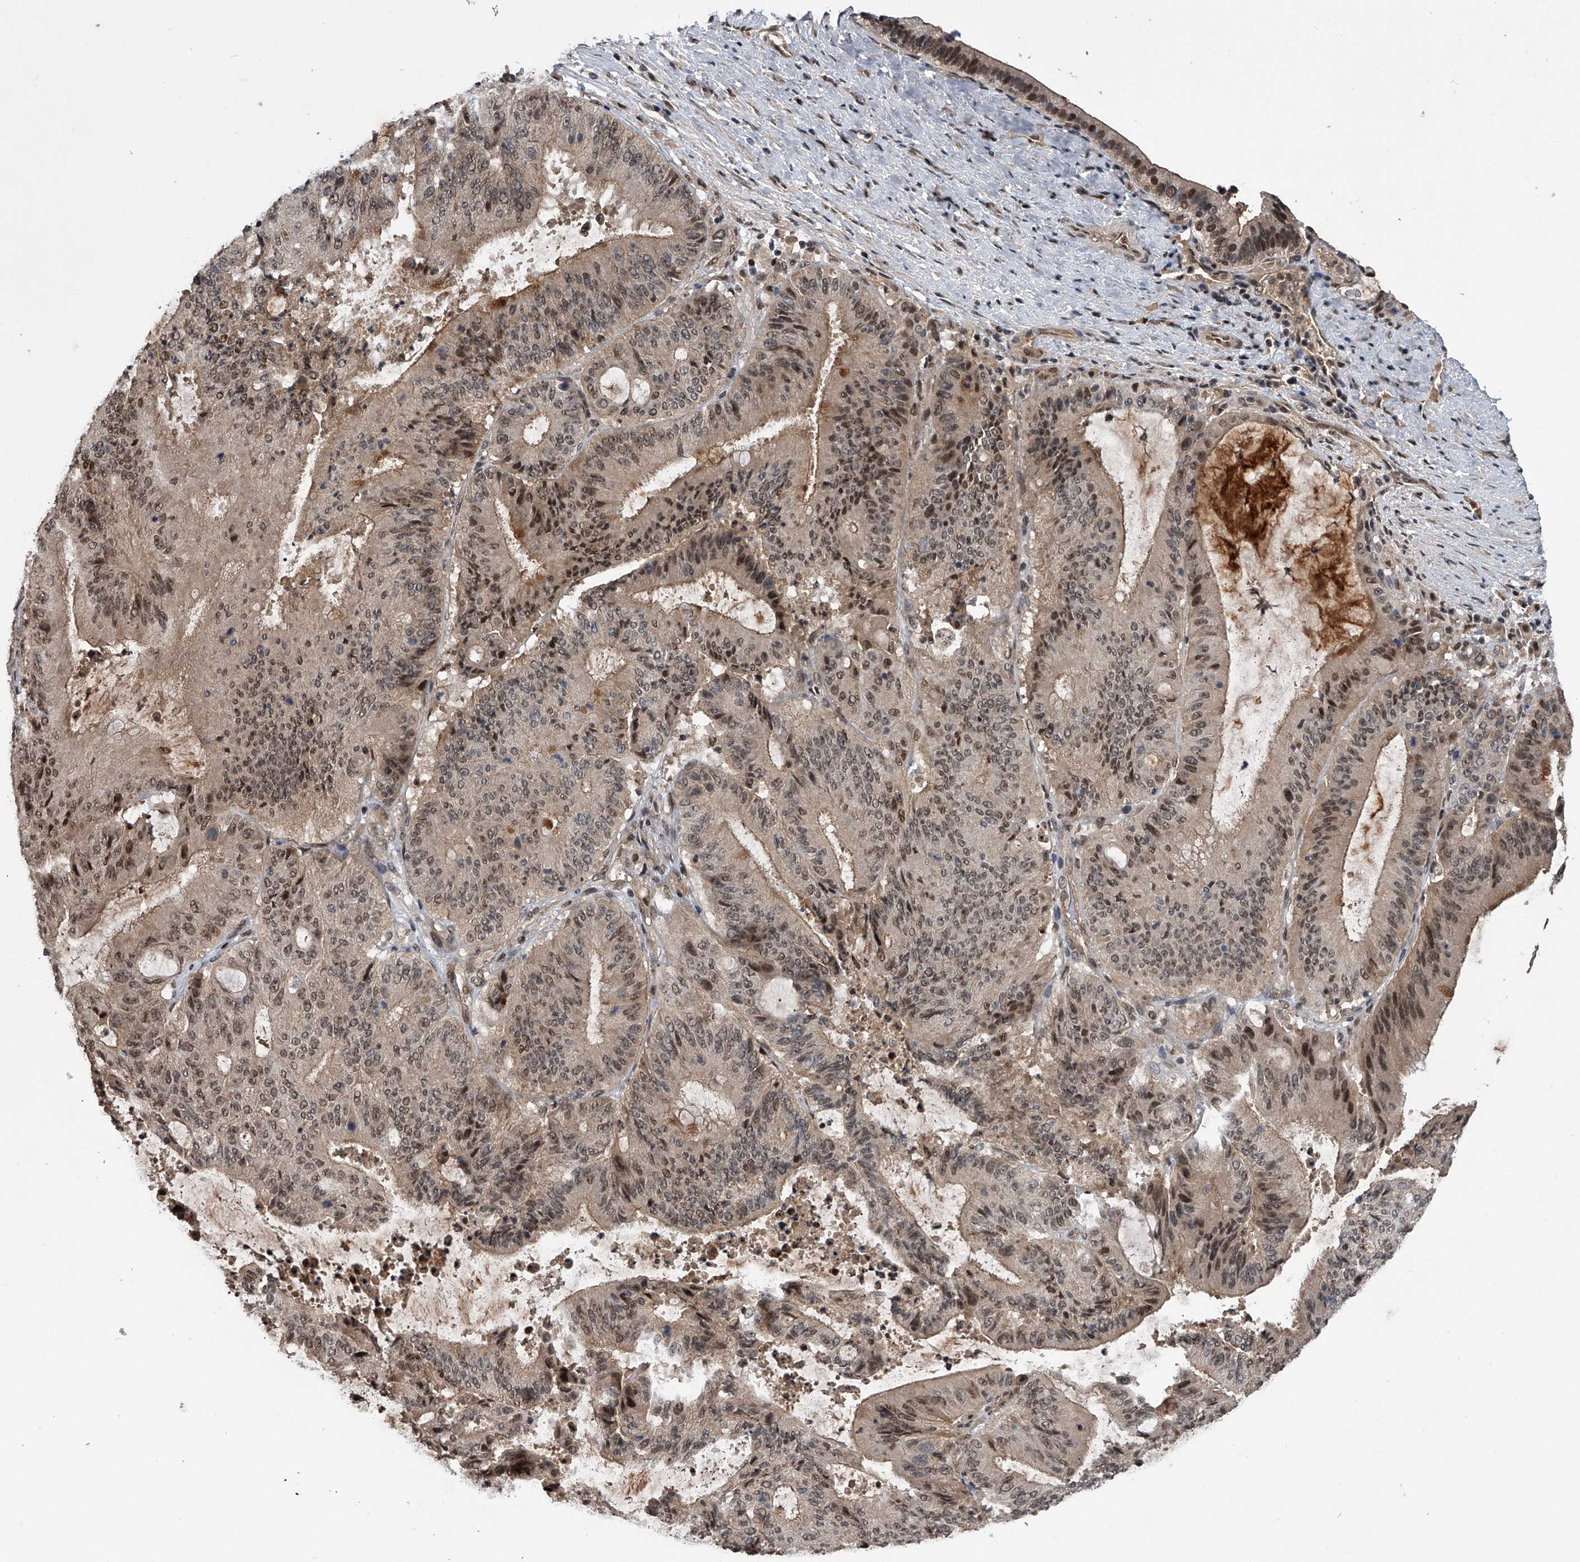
{"staining": {"intensity": "weak", "quantity": ">75%", "location": "cytoplasmic/membranous,nuclear"}, "tissue": "liver cancer", "cell_type": "Tumor cells", "image_type": "cancer", "snomed": [{"axis": "morphology", "description": "Normal tissue, NOS"}, {"axis": "morphology", "description": "Cholangiocarcinoma"}, {"axis": "topography", "description": "Liver"}, {"axis": "topography", "description": "Peripheral nerve tissue"}], "caption": "About >75% of tumor cells in human liver cancer (cholangiocarcinoma) show weak cytoplasmic/membranous and nuclear protein positivity as visualized by brown immunohistochemical staining.", "gene": "SLC12A8", "patient": {"sex": "female", "age": 73}}